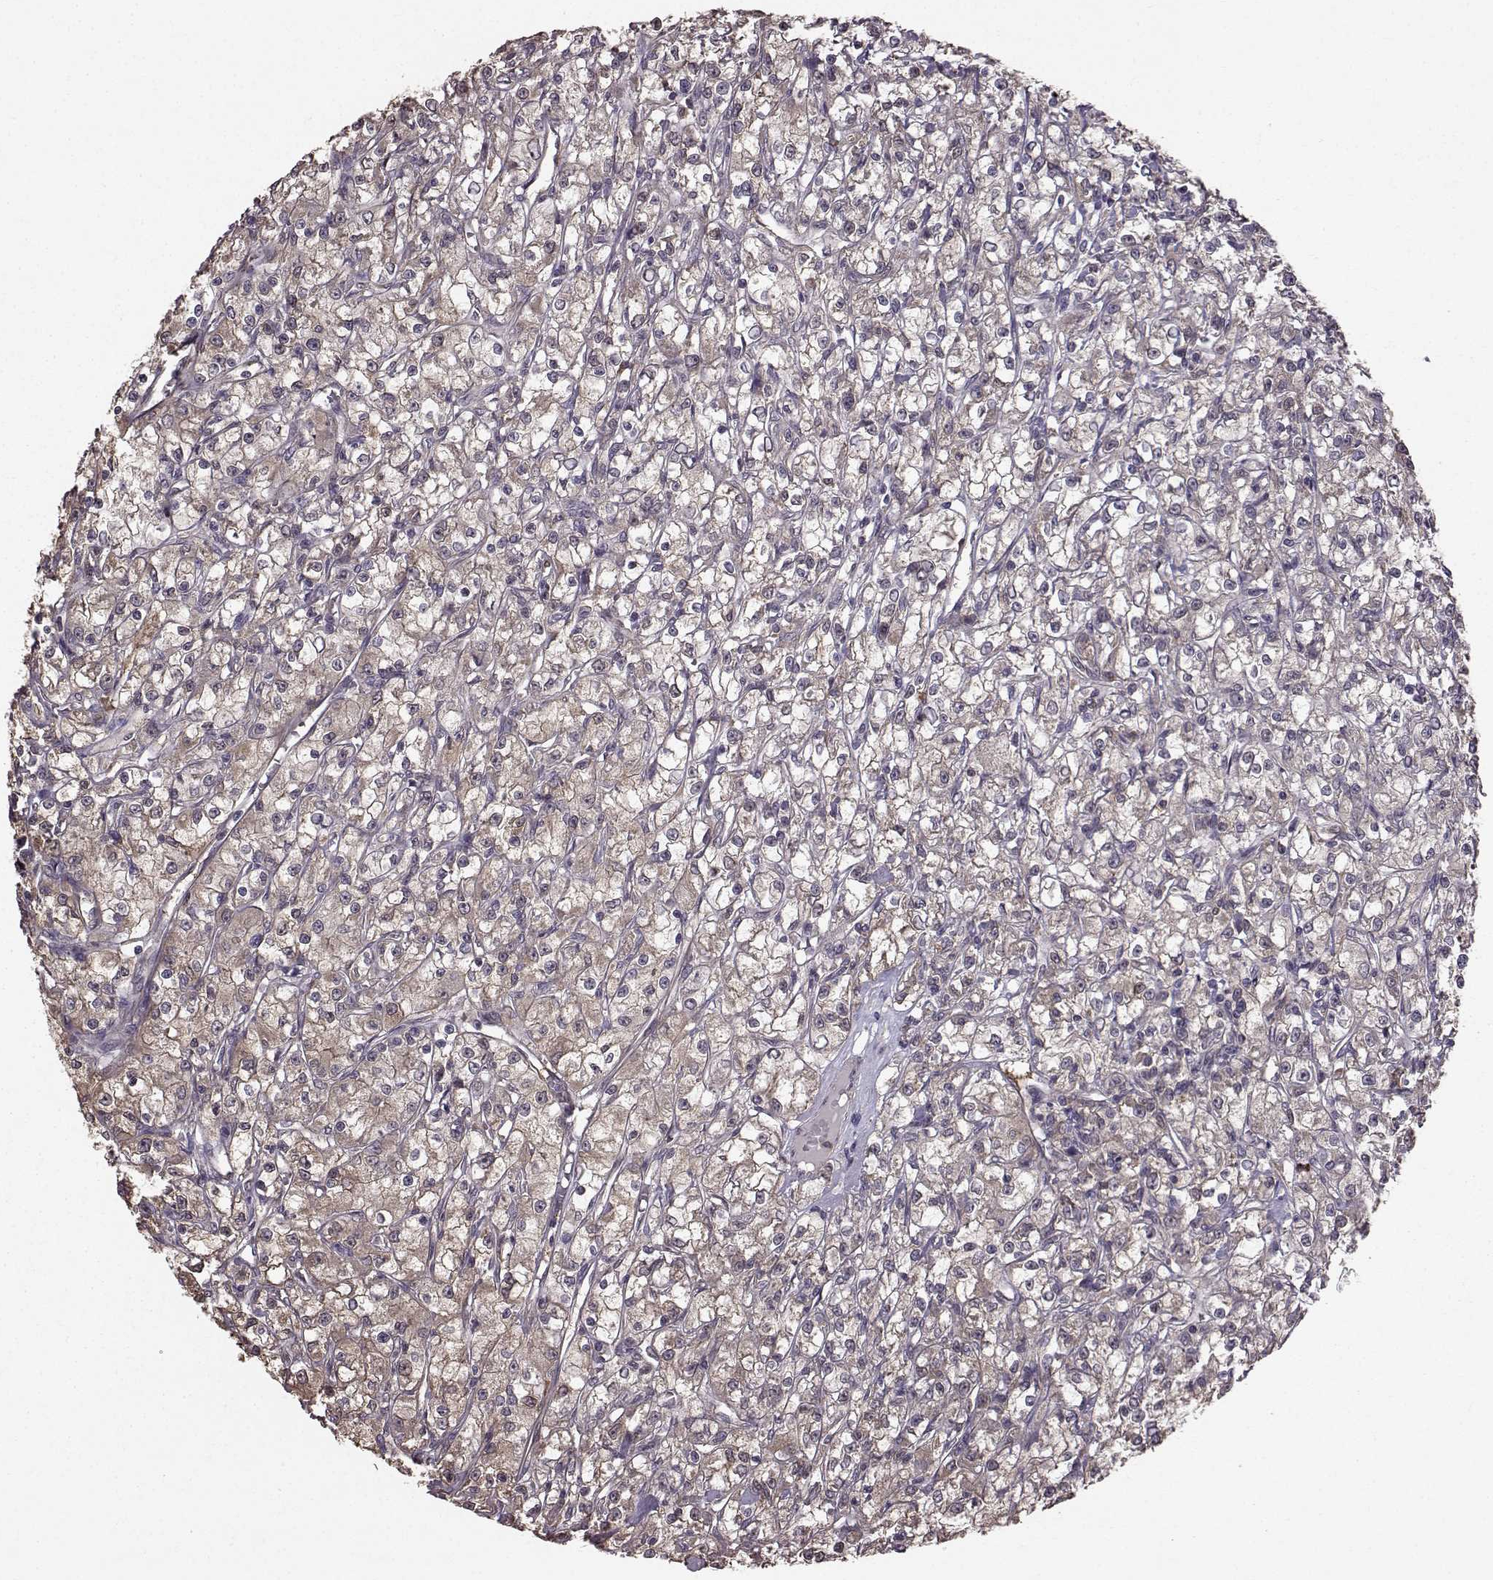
{"staining": {"intensity": "weak", "quantity": "<25%", "location": "cytoplasmic/membranous"}, "tissue": "renal cancer", "cell_type": "Tumor cells", "image_type": "cancer", "snomed": [{"axis": "morphology", "description": "Adenocarcinoma, NOS"}, {"axis": "topography", "description": "Kidney"}], "caption": "IHC photomicrograph of neoplastic tissue: human adenocarcinoma (renal) stained with DAB reveals no significant protein staining in tumor cells.", "gene": "NME1-NME2", "patient": {"sex": "female", "age": 59}}